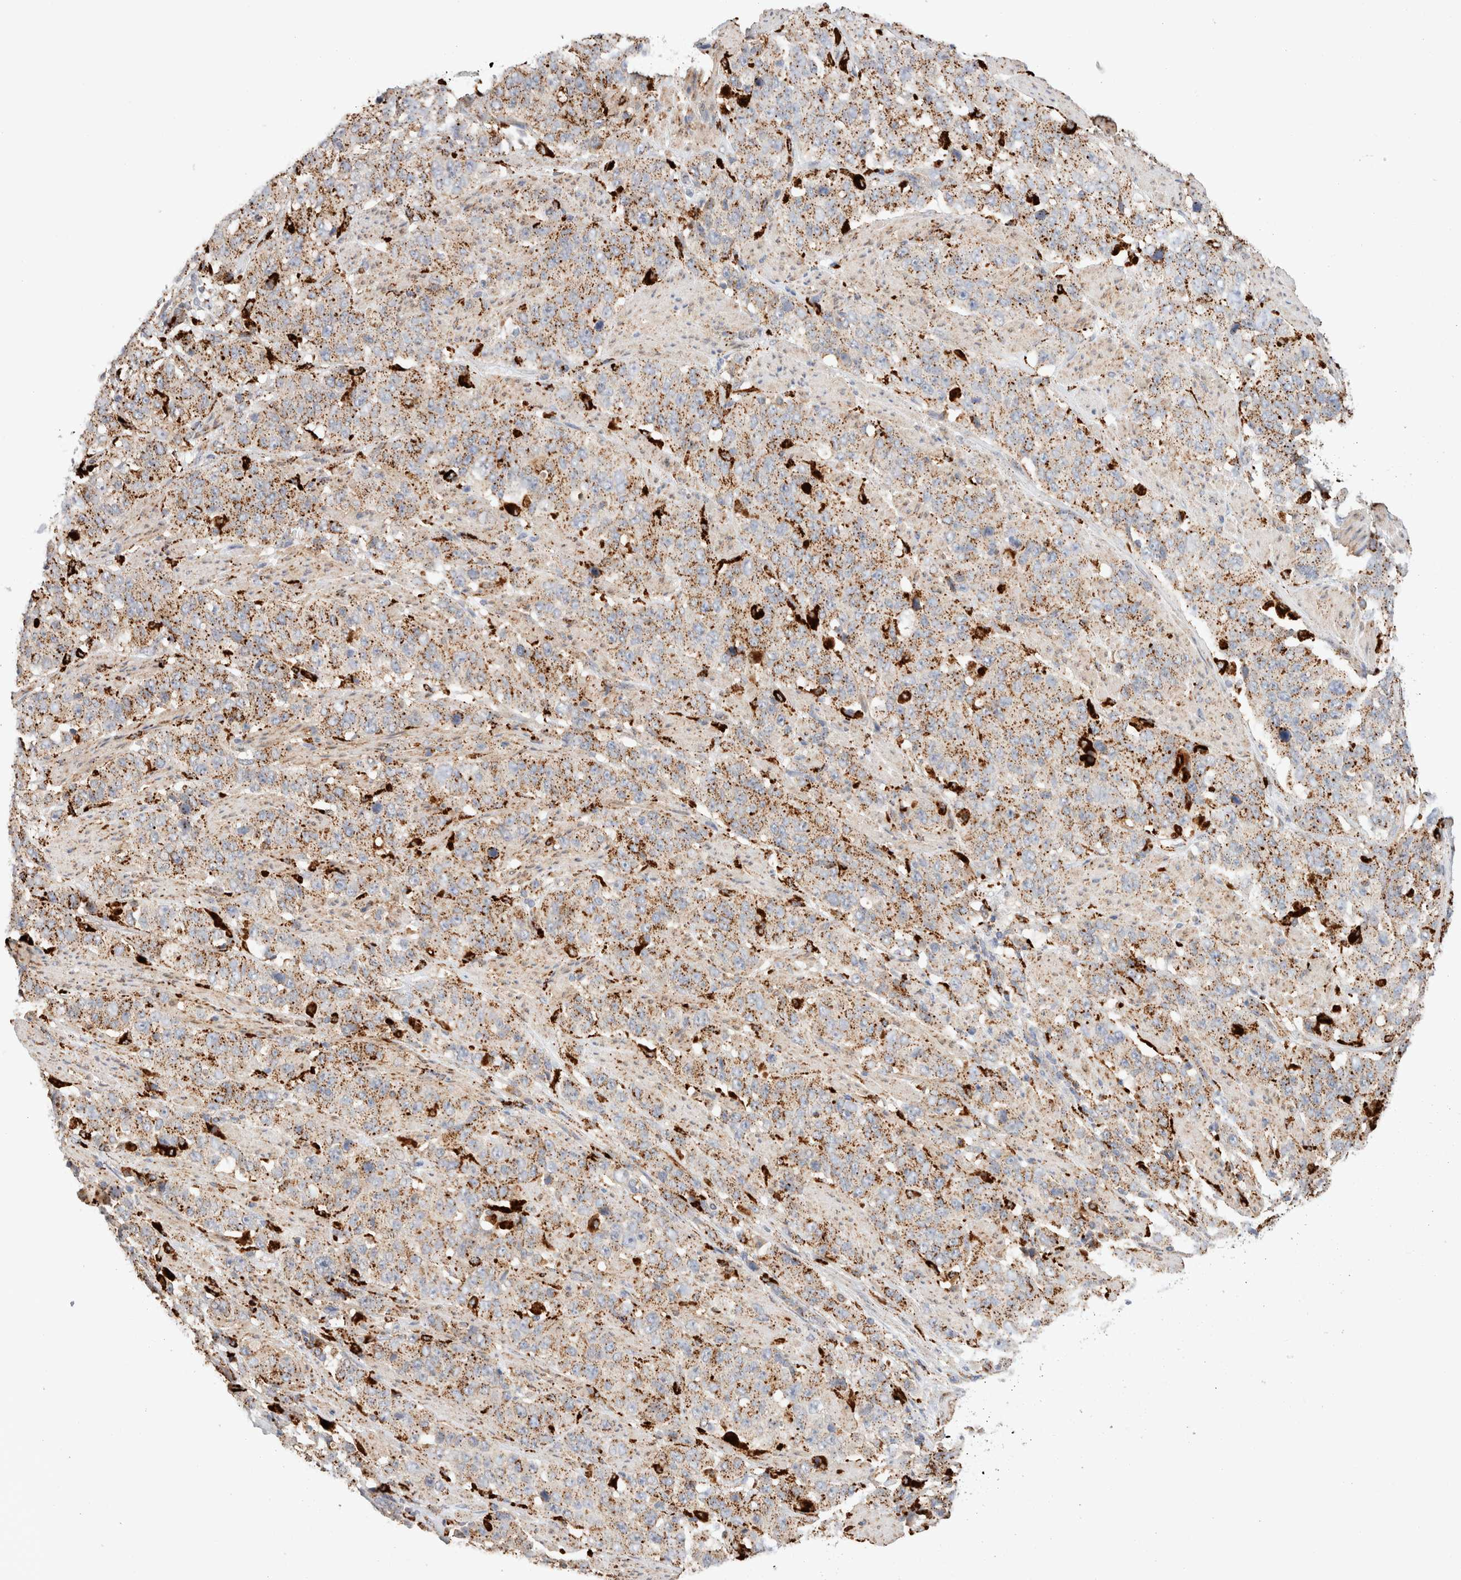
{"staining": {"intensity": "moderate", "quantity": ">75%", "location": "cytoplasmic/membranous"}, "tissue": "stomach cancer", "cell_type": "Tumor cells", "image_type": "cancer", "snomed": [{"axis": "morphology", "description": "Adenocarcinoma, NOS"}, {"axis": "topography", "description": "Stomach"}], "caption": "Immunohistochemical staining of human stomach adenocarcinoma exhibits moderate cytoplasmic/membranous protein expression in about >75% of tumor cells. The protein is stained brown, and the nuclei are stained in blue (DAB (3,3'-diaminobenzidine) IHC with brightfield microscopy, high magnification).", "gene": "RABEPK", "patient": {"sex": "male", "age": 48}}